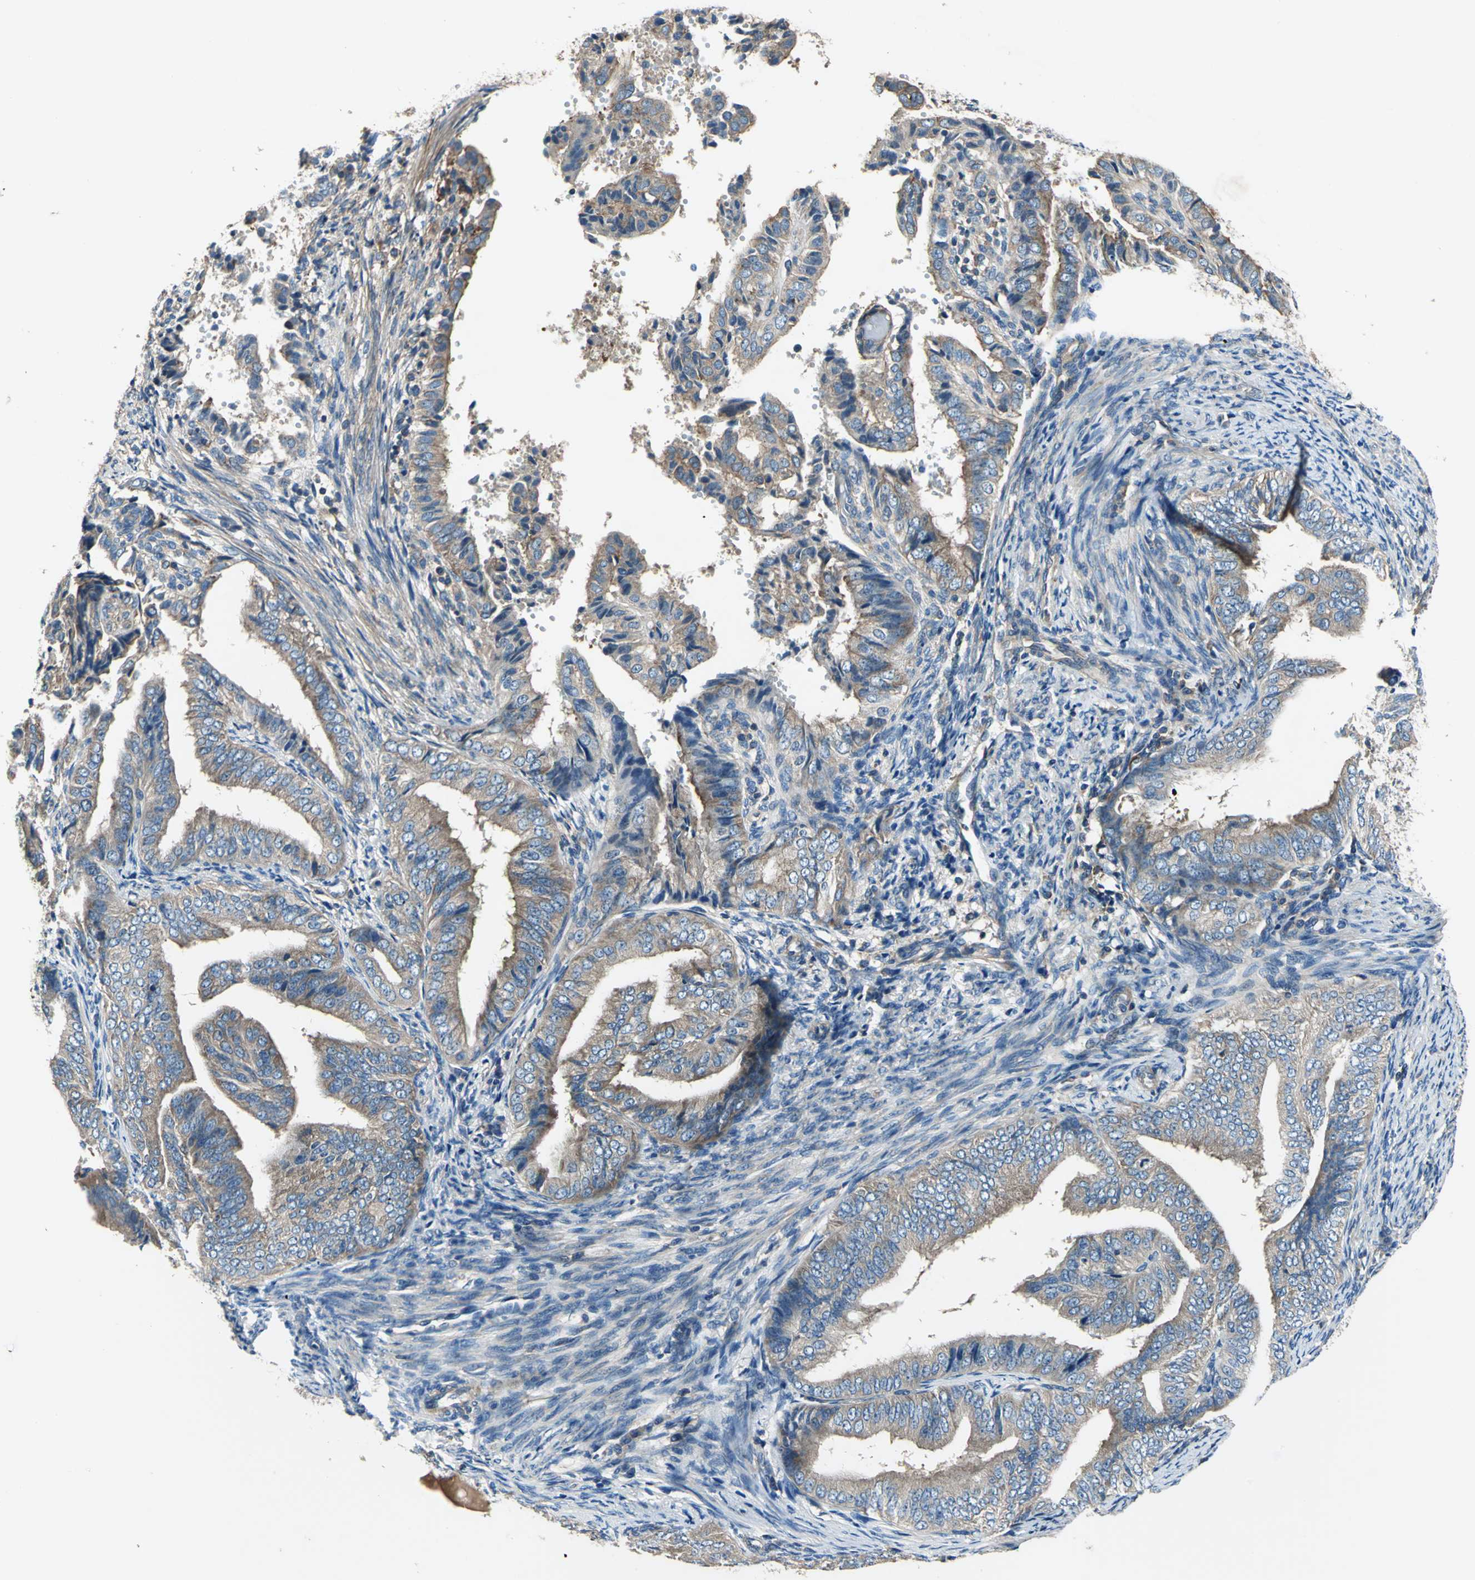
{"staining": {"intensity": "weak", "quantity": ">75%", "location": "cytoplasmic/membranous"}, "tissue": "endometrial cancer", "cell_type": "Tumor cells", "image_type": "cancer", "snomed": [{"axis": "morphology", "description": "Adenocarcinoma, NOS"}, {"axis": "topography", "description": "Endometrium"}], "caption": "The histopathology image shows immunohistochemical staining of adenocarcinoma (endometrial). There is weak cytoplasmic/membranous expression is identified in about >75% of tumor cells.", "gene": "DDX3Y", "patient": {"sex": "female", "age": 58}}